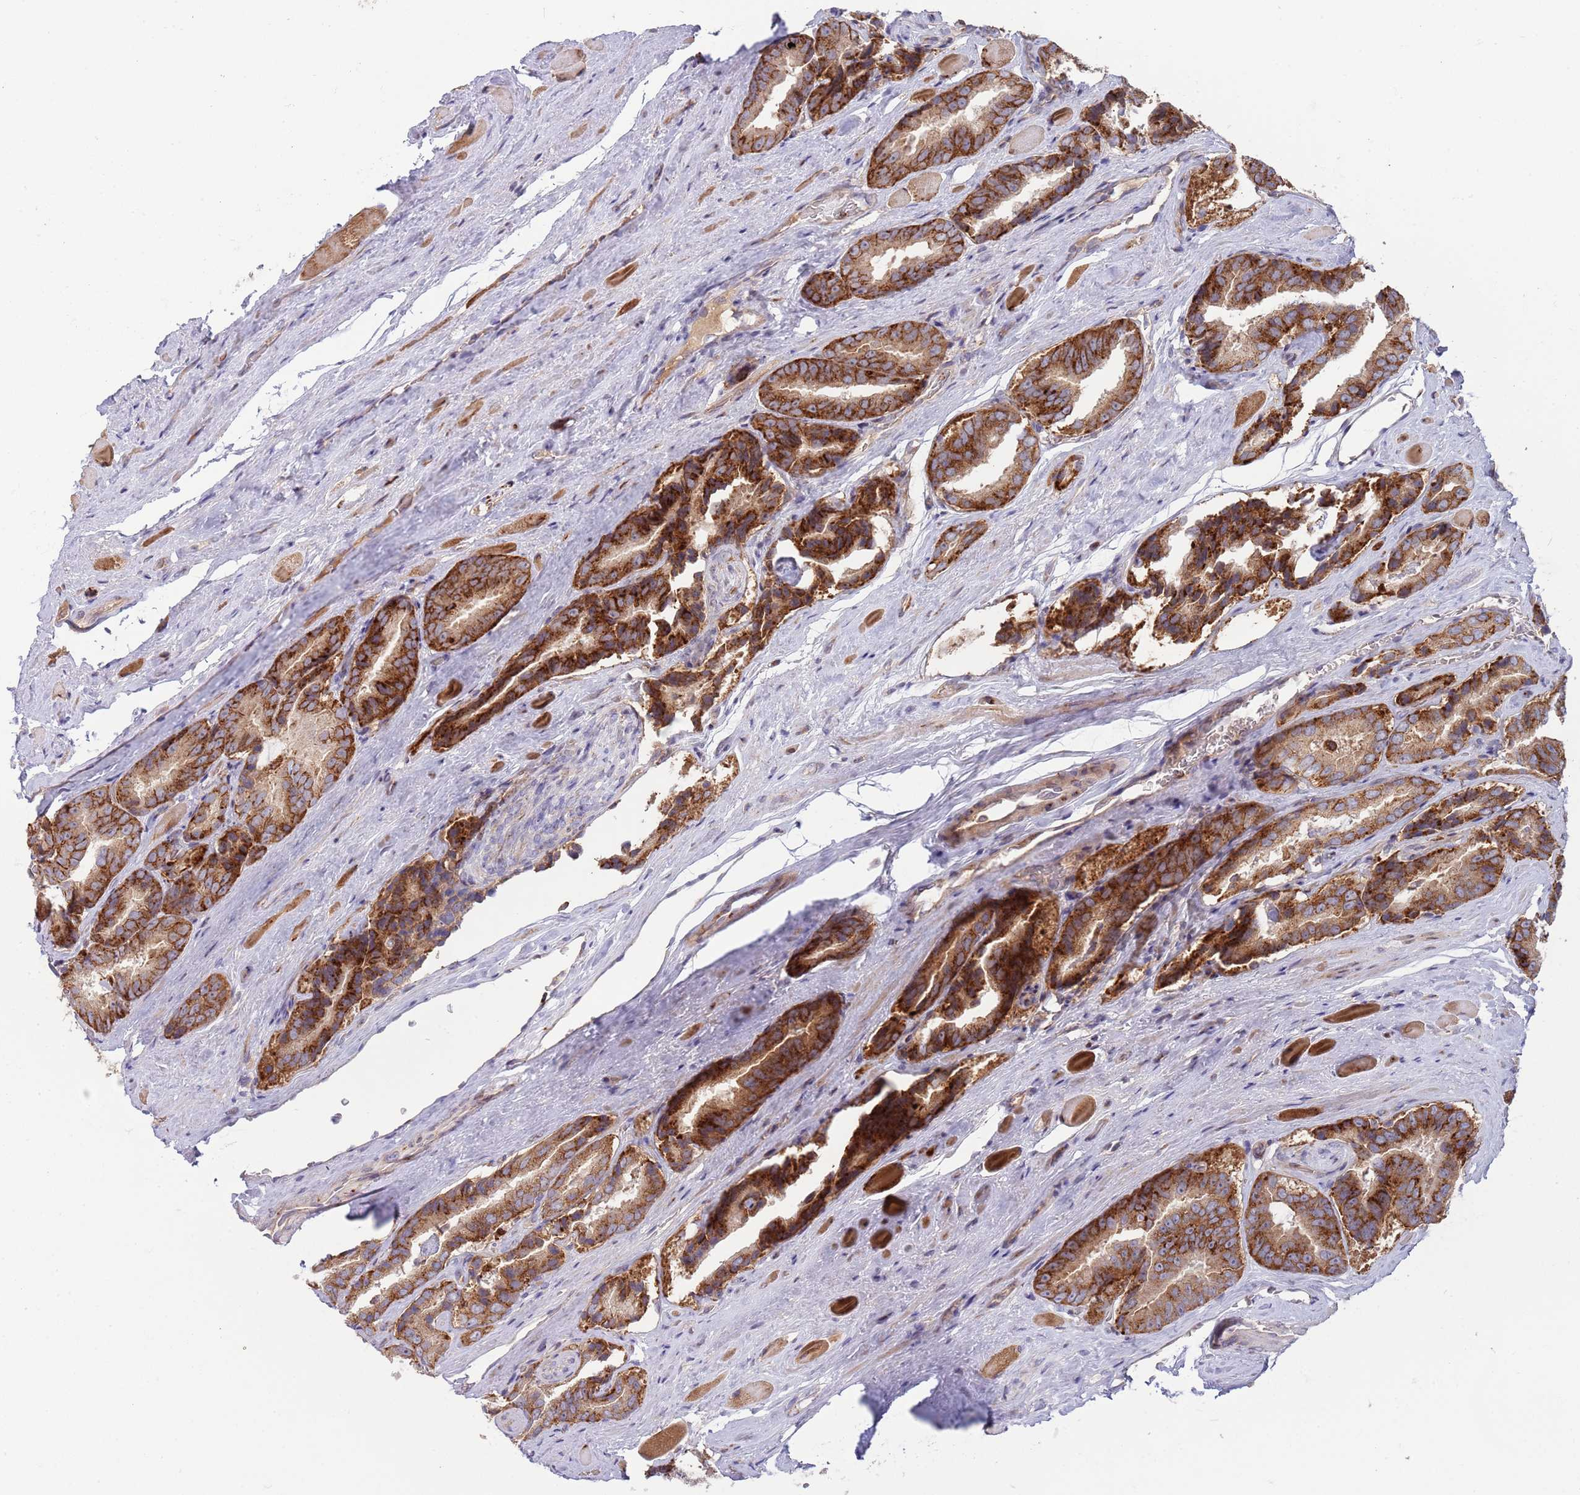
{"staining": {"intensity": "strong", "quantity": ">75%", "location": "cytoplasmic/membranous"}, "tissue": "prostate cancer", "cell_type": "Tumor cells", "image_type": "cancer", "snomed": [{"axis": "morphology", "description": "Adenocarcinoma, High grade"}, {"axis": "topography", "description": "Prostate"}], "caption": "Immunohistochemistry (IHC) histopathology image of high-grade adenocarcinoma (prostate) stained for a protein (brown), which displays high levels of strong cytoplasmic/membranous staining in about >75% of tumor cells.", "gene": "BTBD7", "patient": {"sex": "male", "age": 72}}